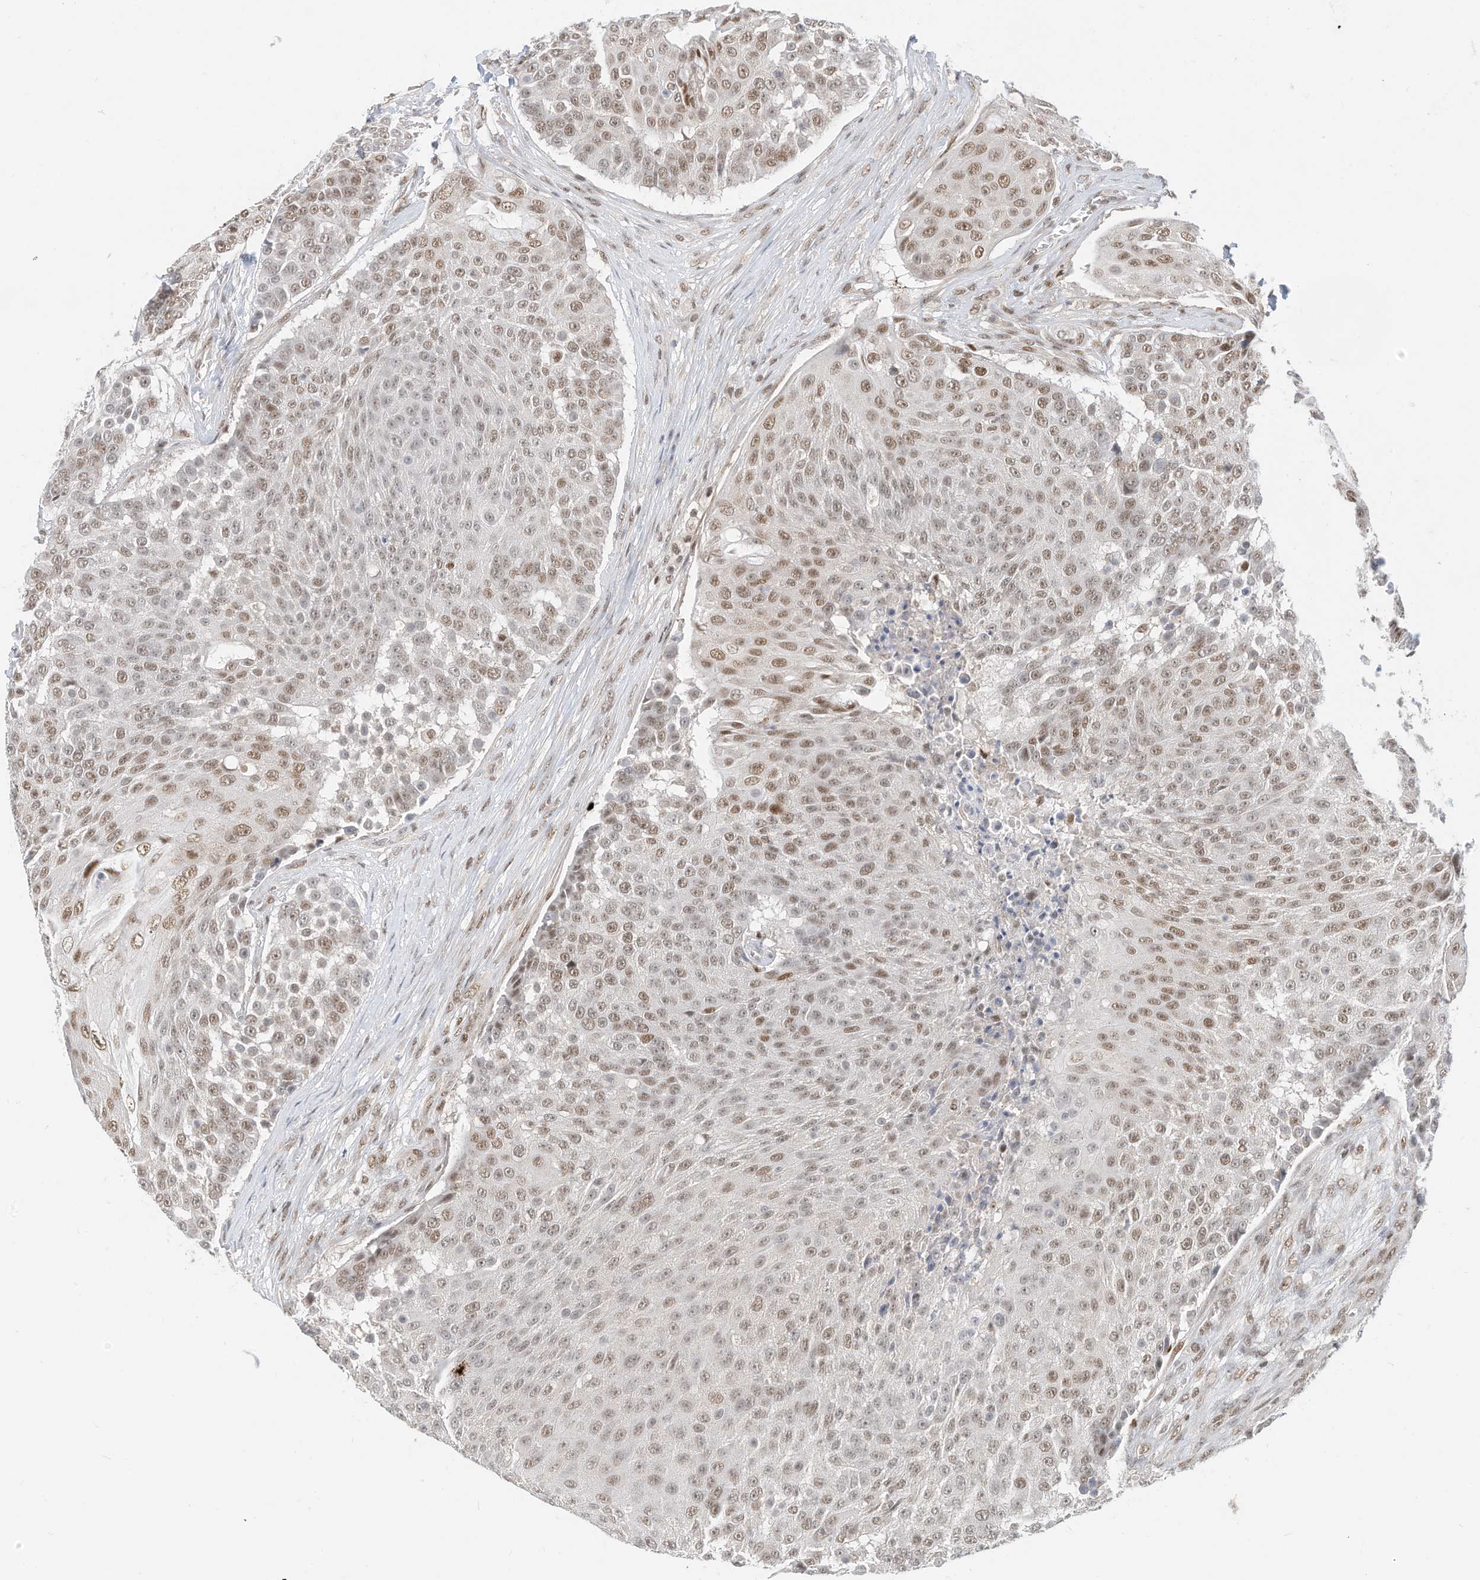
{"staining": {"intensity": "moderate", "quantity": "25%-75%", "location": "nuclear"}, "tissue": "urothelial cancer", "cell_type": "Tumor cells", "image_type": "cancer", "snomed": [{"axis": "morphology", "description": "Urothelial carcinoma, High grade"}, {"axis": "topography", "description": "Urinary bladder"}], "caption": "Immunohistochemistry (DAB (3,3'-diaminobenzidine)) staining of human urothelial carcinoma (high-grade) shows moderate nuclear protein positivity in approximately 25%-75% of tumor cells.", "gene": "OGT", "patient": {"sex": "female", "age": 63}}